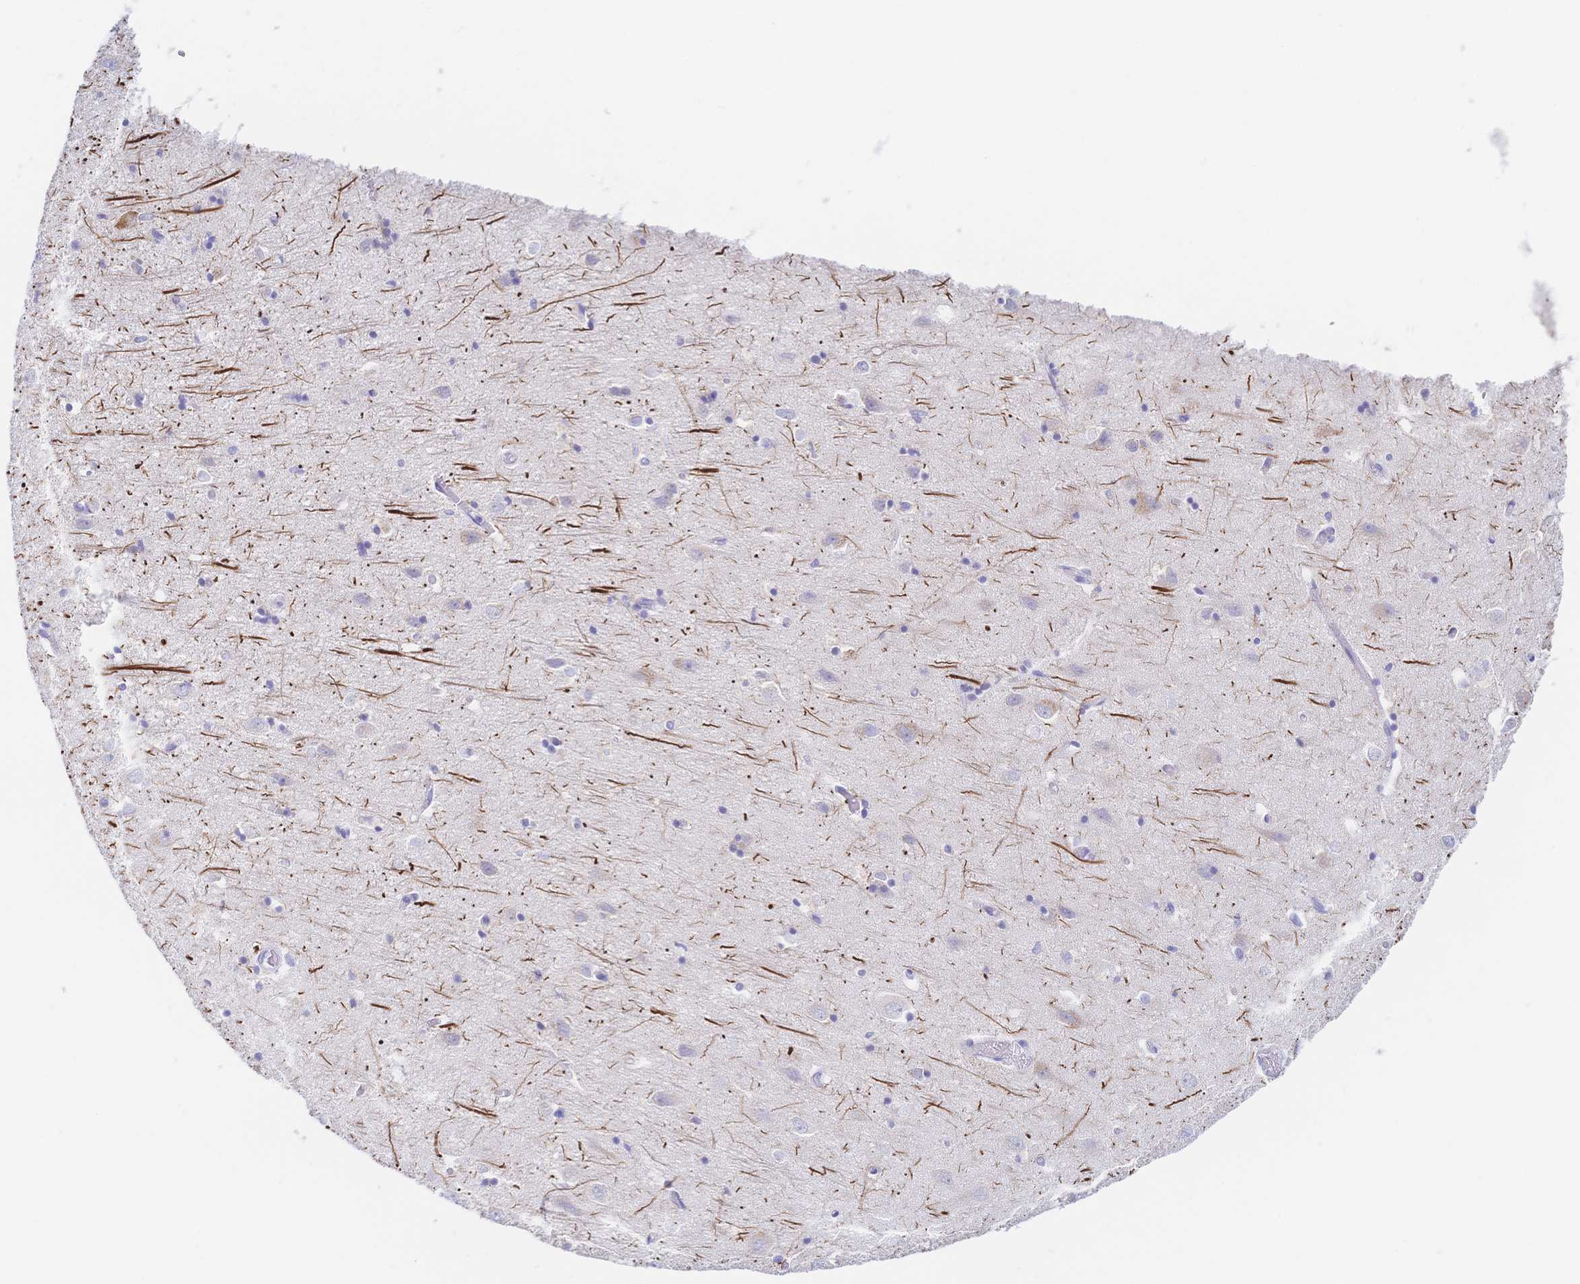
{"staining": {"intensity": "negative", "quantity": "none", "location": "none"}, "tissue": "cerebral cortex", "cell_type": "Endothelial cells", "image_type": "normal", "snomed": [{"axis": "morphology", "description": "Normal tissue, NOS"}, {"axis": "topography", "description": "Cerebral cortex"}], "caption": "An image of cerebral cortex stained for a protein exhibits no brown staining in endothelial cells.", "gene": "SIAH3", "patient": {"sex": "male", "age": 70}}